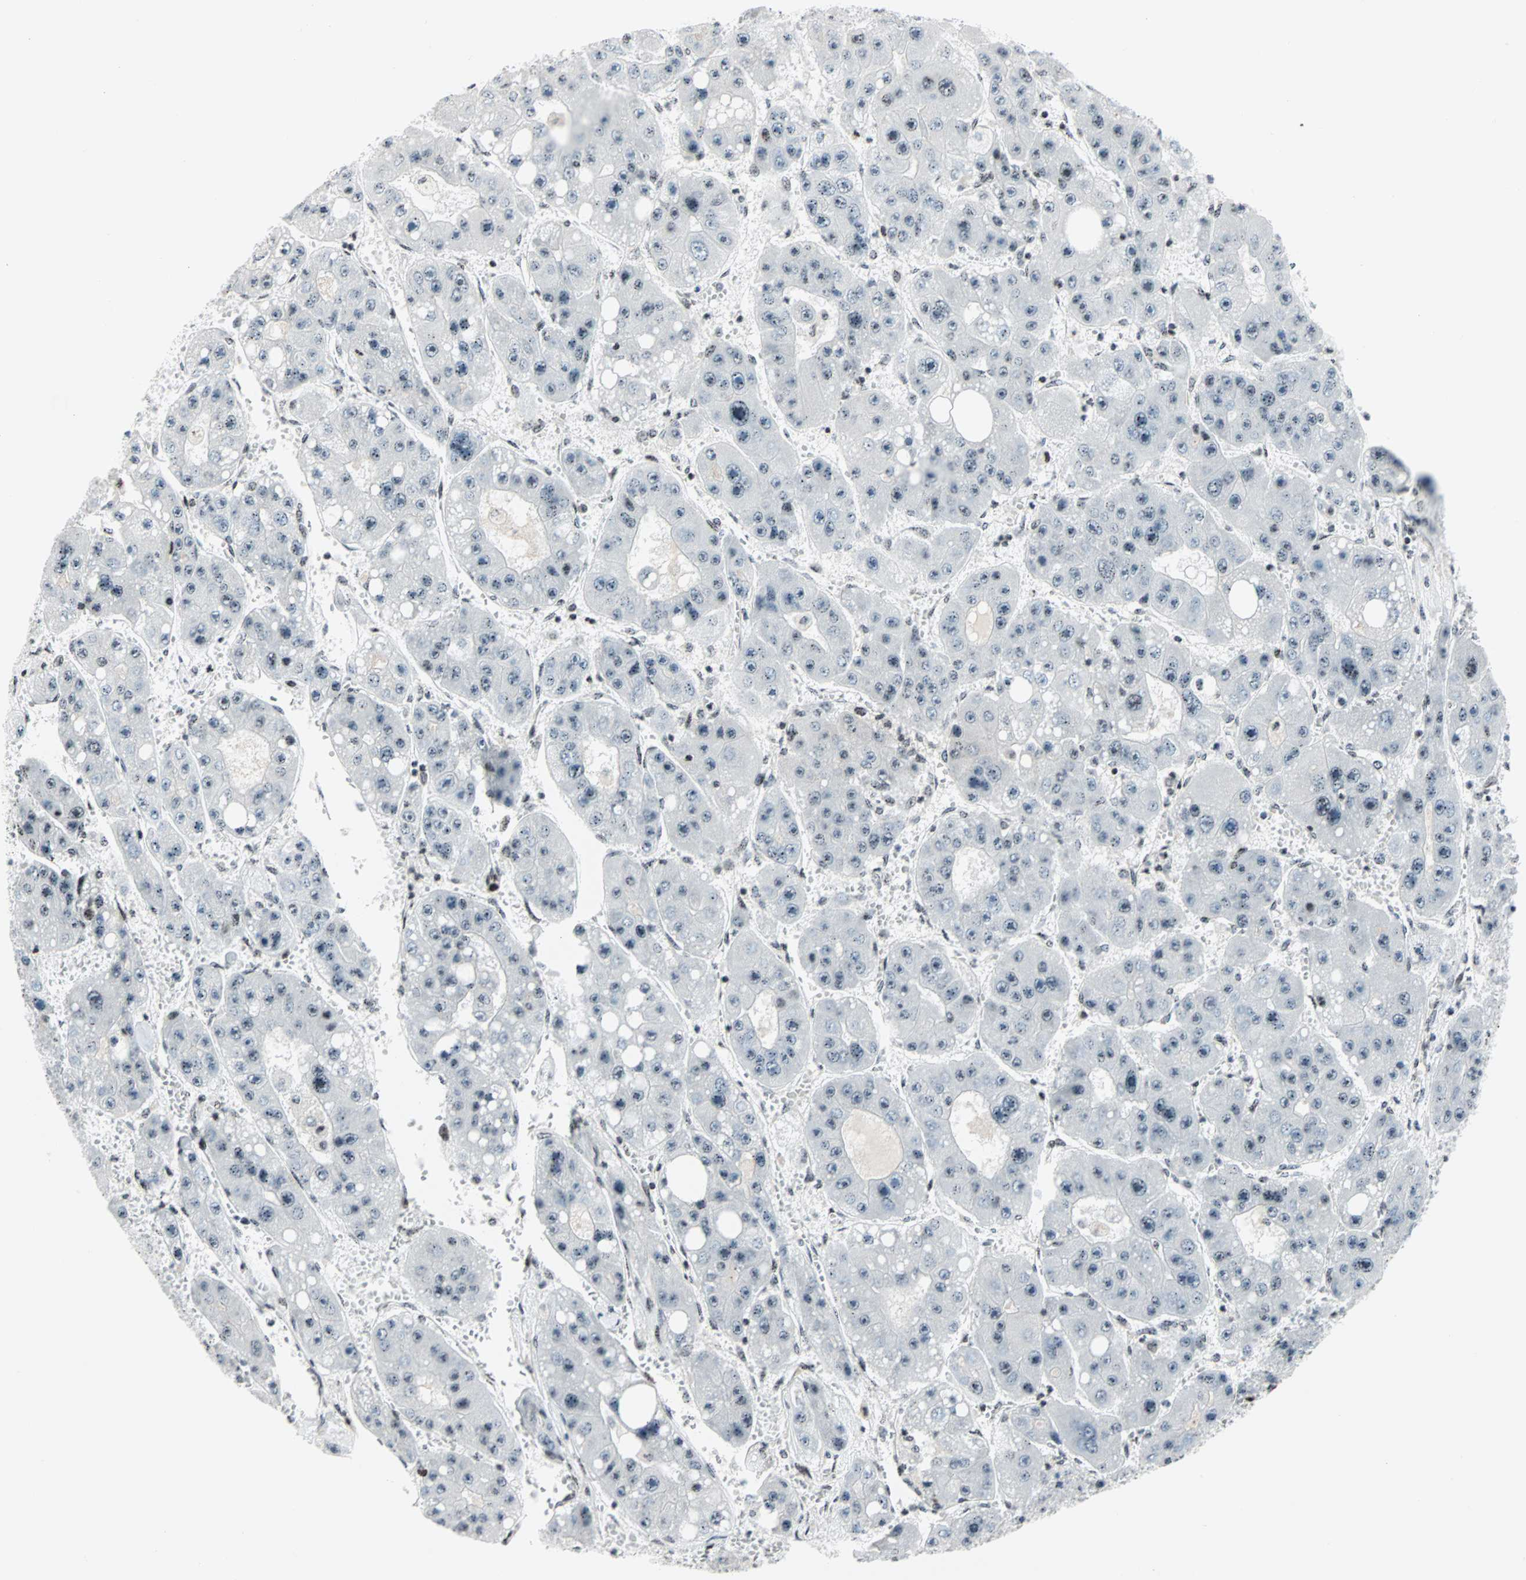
{"staining": {"intensity": "weak", "quantity": "25%-75%", "location": "nuclear"}, "tissue": "liver cancer", "cell_type": "Tumor cells", "image_type": "cancer", "snomed": [{"axis": "morphology", "description": "Carcinoma, Hepatocellular, NOS"}, {"axis": "topography", "description": "Liver"}], "caption": "This is a photomicrograph of immunohistochemistry (IHC) staining of hepatocellular carcinoma (liver), which shows weak staining in the nuclear of tumor cells.", "gene": "CENPA", "patient": {"sex": "female", "age": 61}}